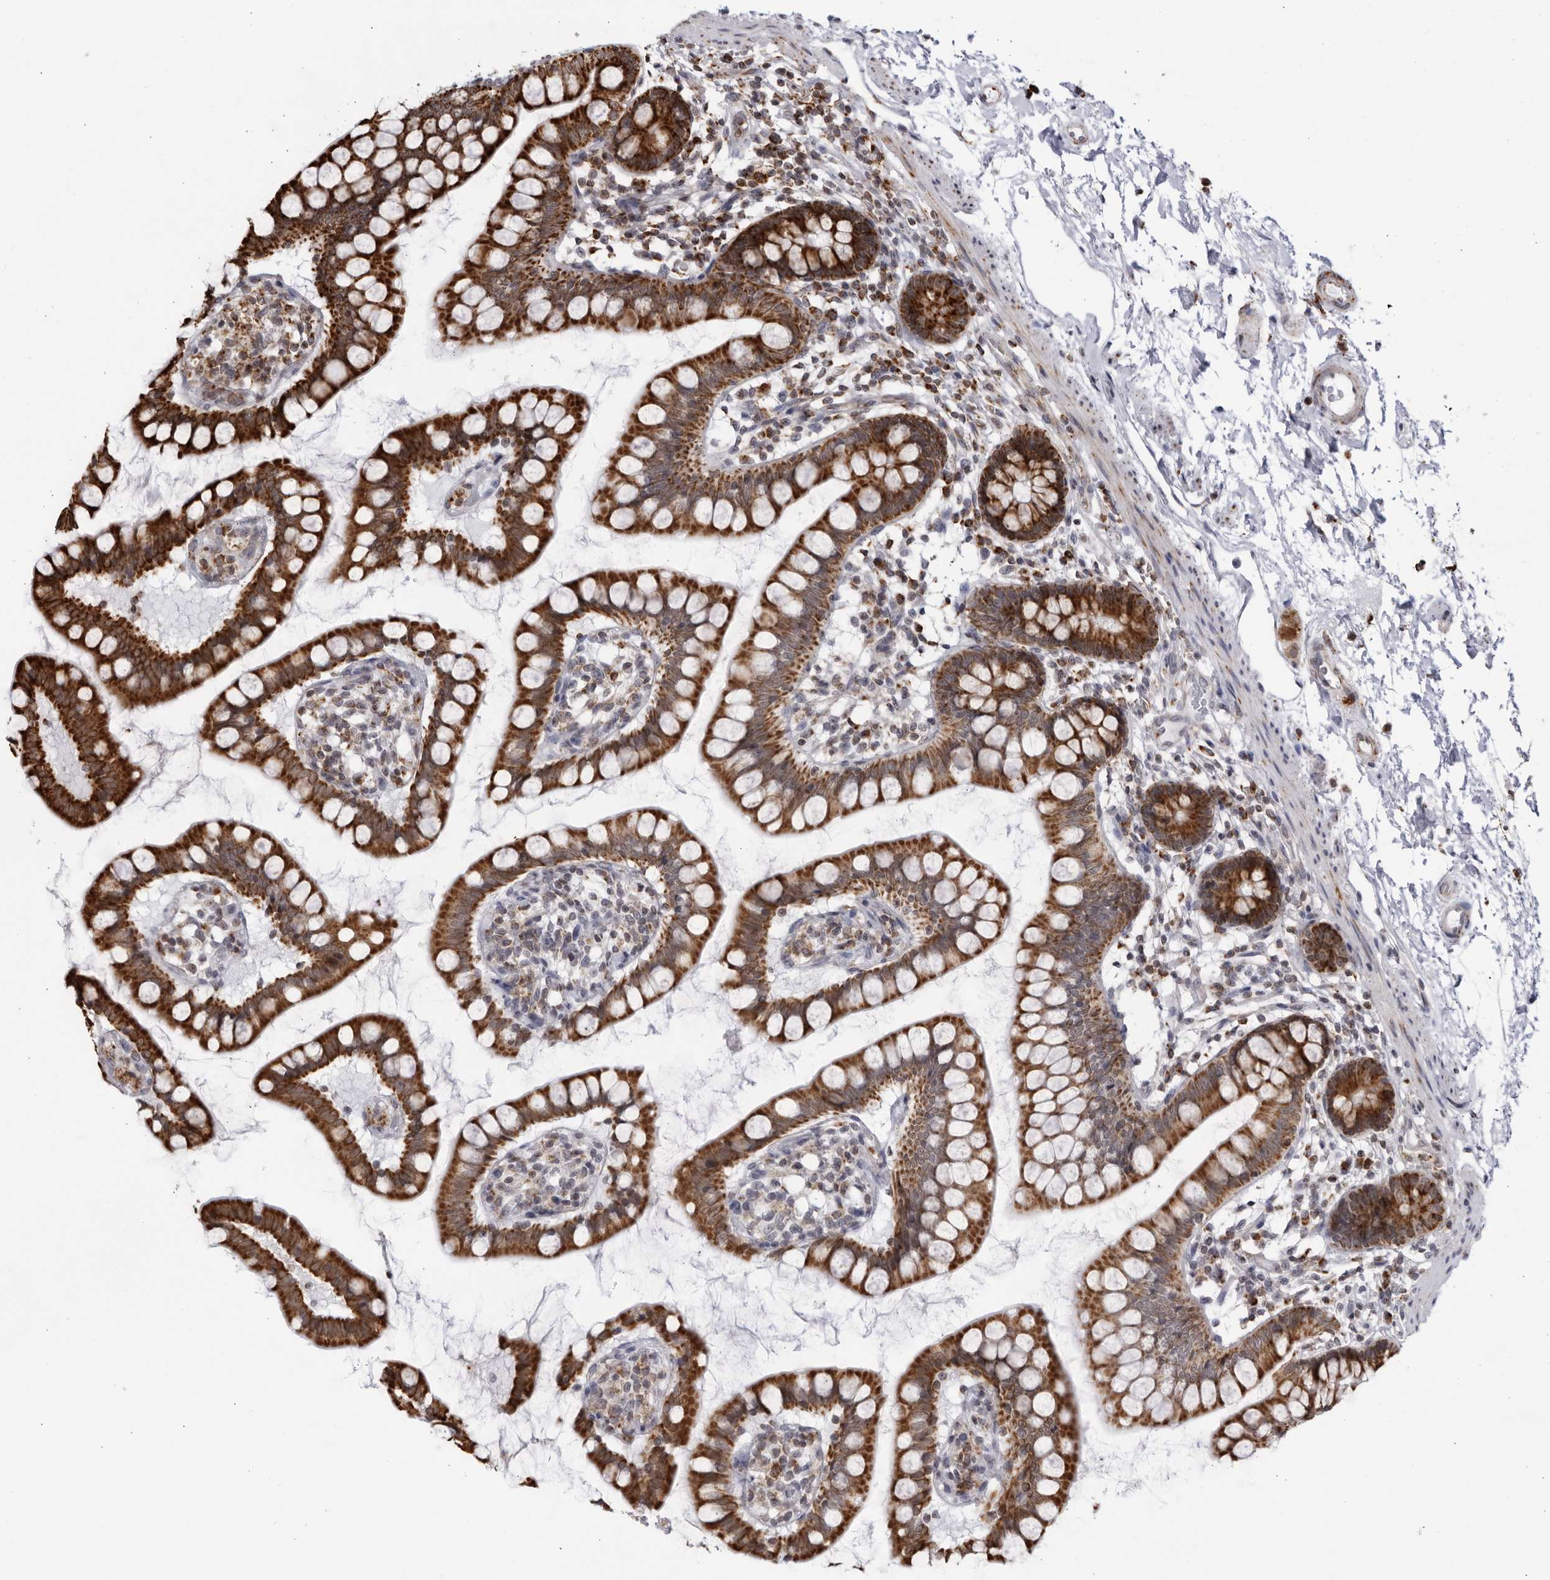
{"staining": {"intensity": "strong", "quantity": ">75%", "location": "cytoplasmic/membranous"}, "tissue": "small intestine", "cell_type": "Glandular cells", "image_type": "normal", "snomed": [{"axis": "morphology", "description": "Normal tissue, NOS"}, {"axis": "topography", "description": "Small intestine"}], "caption": "IHC staining of unremarkable small intestine, which shows high levels of strong cytoplasmic/membranous expression in about >75% of glandular cells indicating strong cytoplasmic/membranous protein expression. The staining was performed using DAB (brown) for protein detection and nuclei were counterstained in hematoxylin (blue).", "gene": "RBM34", "patient": {"sex": "female", "age": 84}}